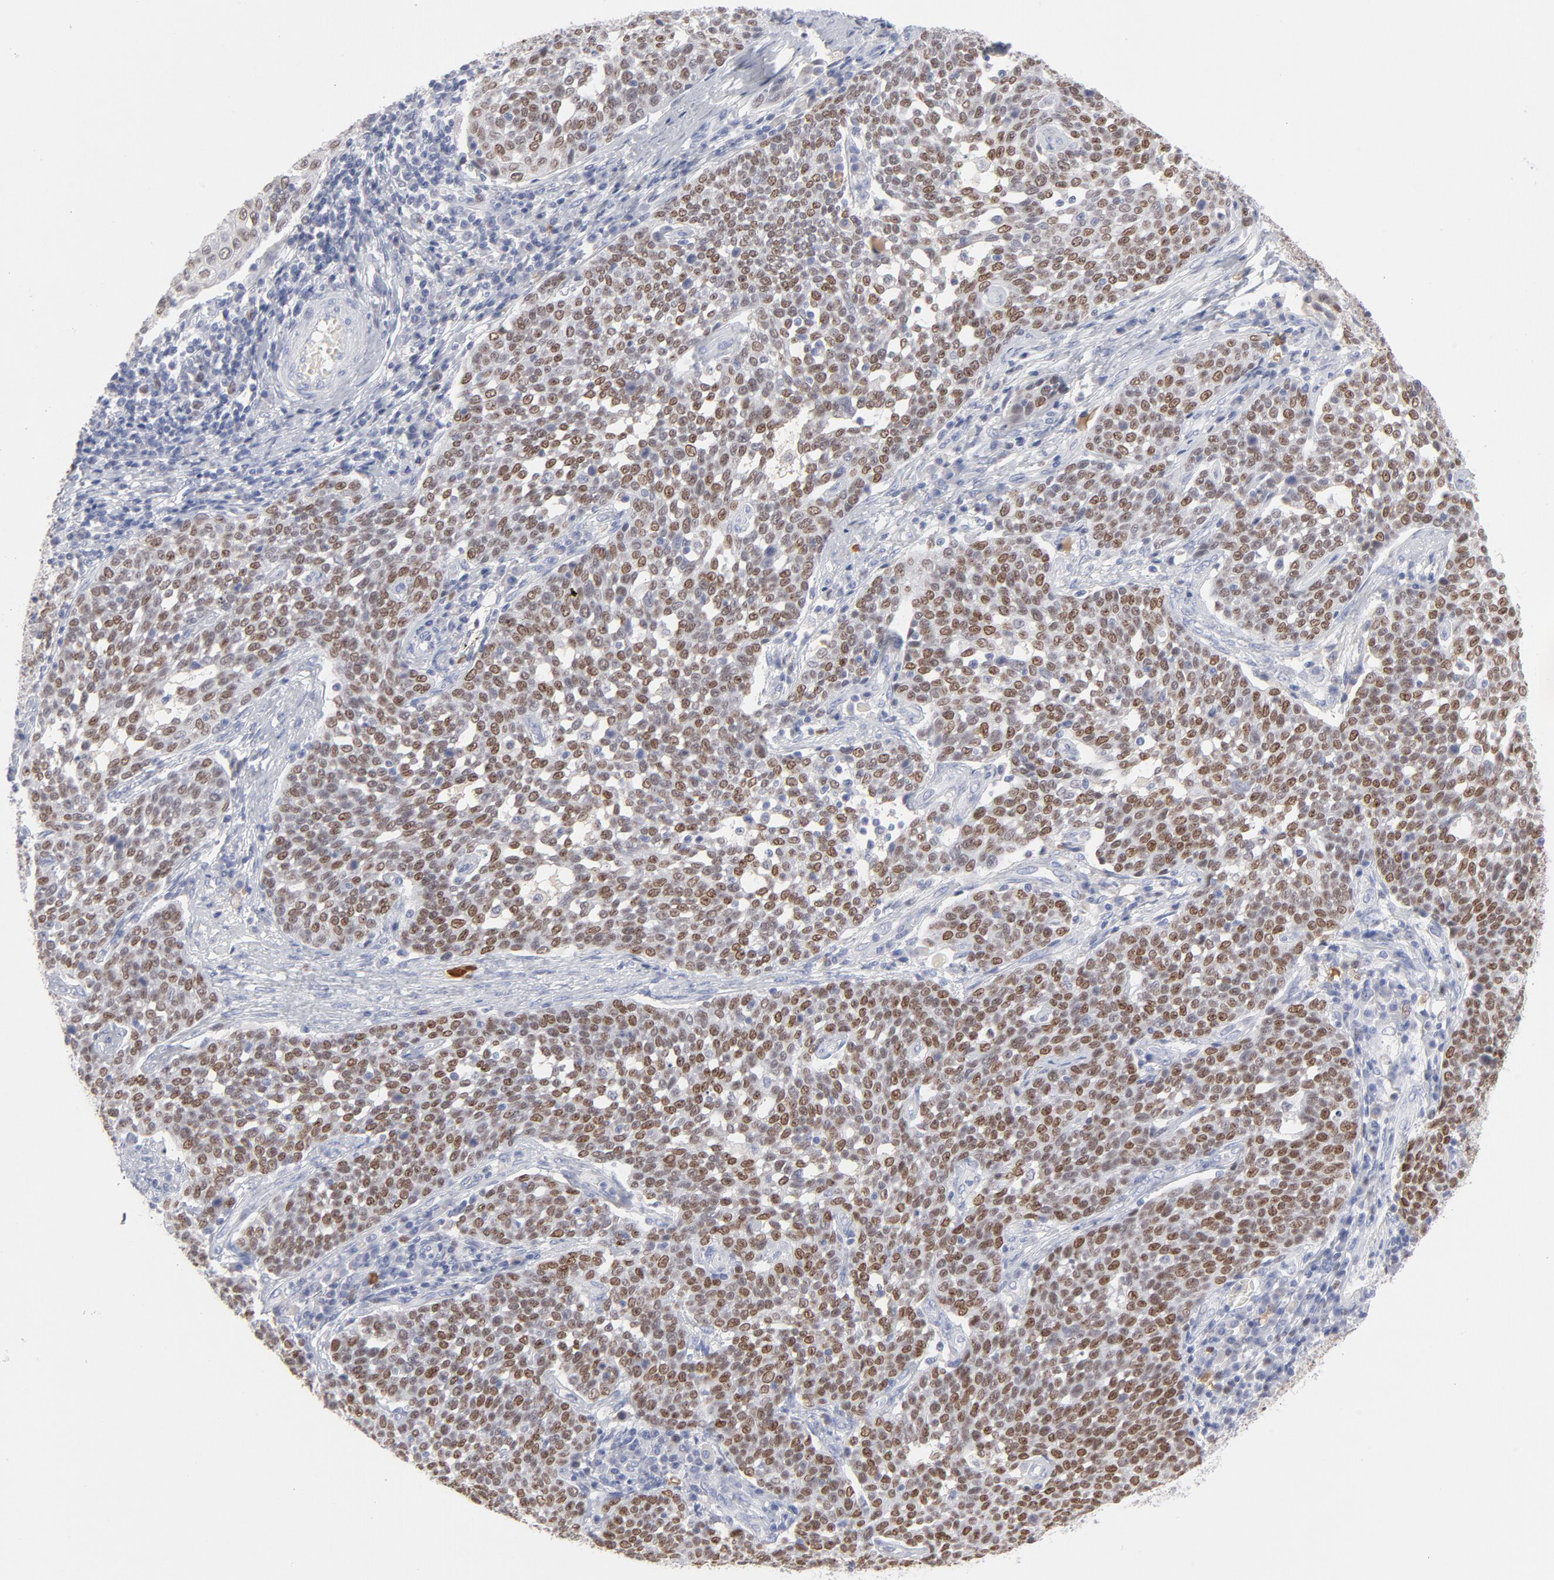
{"staining": {"intensity": "strong", "quantity": ">75%", "location": "nuclear"}, "tissue": "cervical cancer", "cell_type": "Tumor cells", "image_type": "cancer", "snomed": [{"axis": "morphology", "description": "Squamous cell carcinoma, NOS"}, {"axis": "topography", "description": "Cervix"}], "caption": "The histopathology image shows staining of cervical squamous cell carcinoma, revealing strong nuclear protein positivity (brown color) within tumor cells.", "gene": "MCM7", "patient": {"sex": "female", "age": 34}}